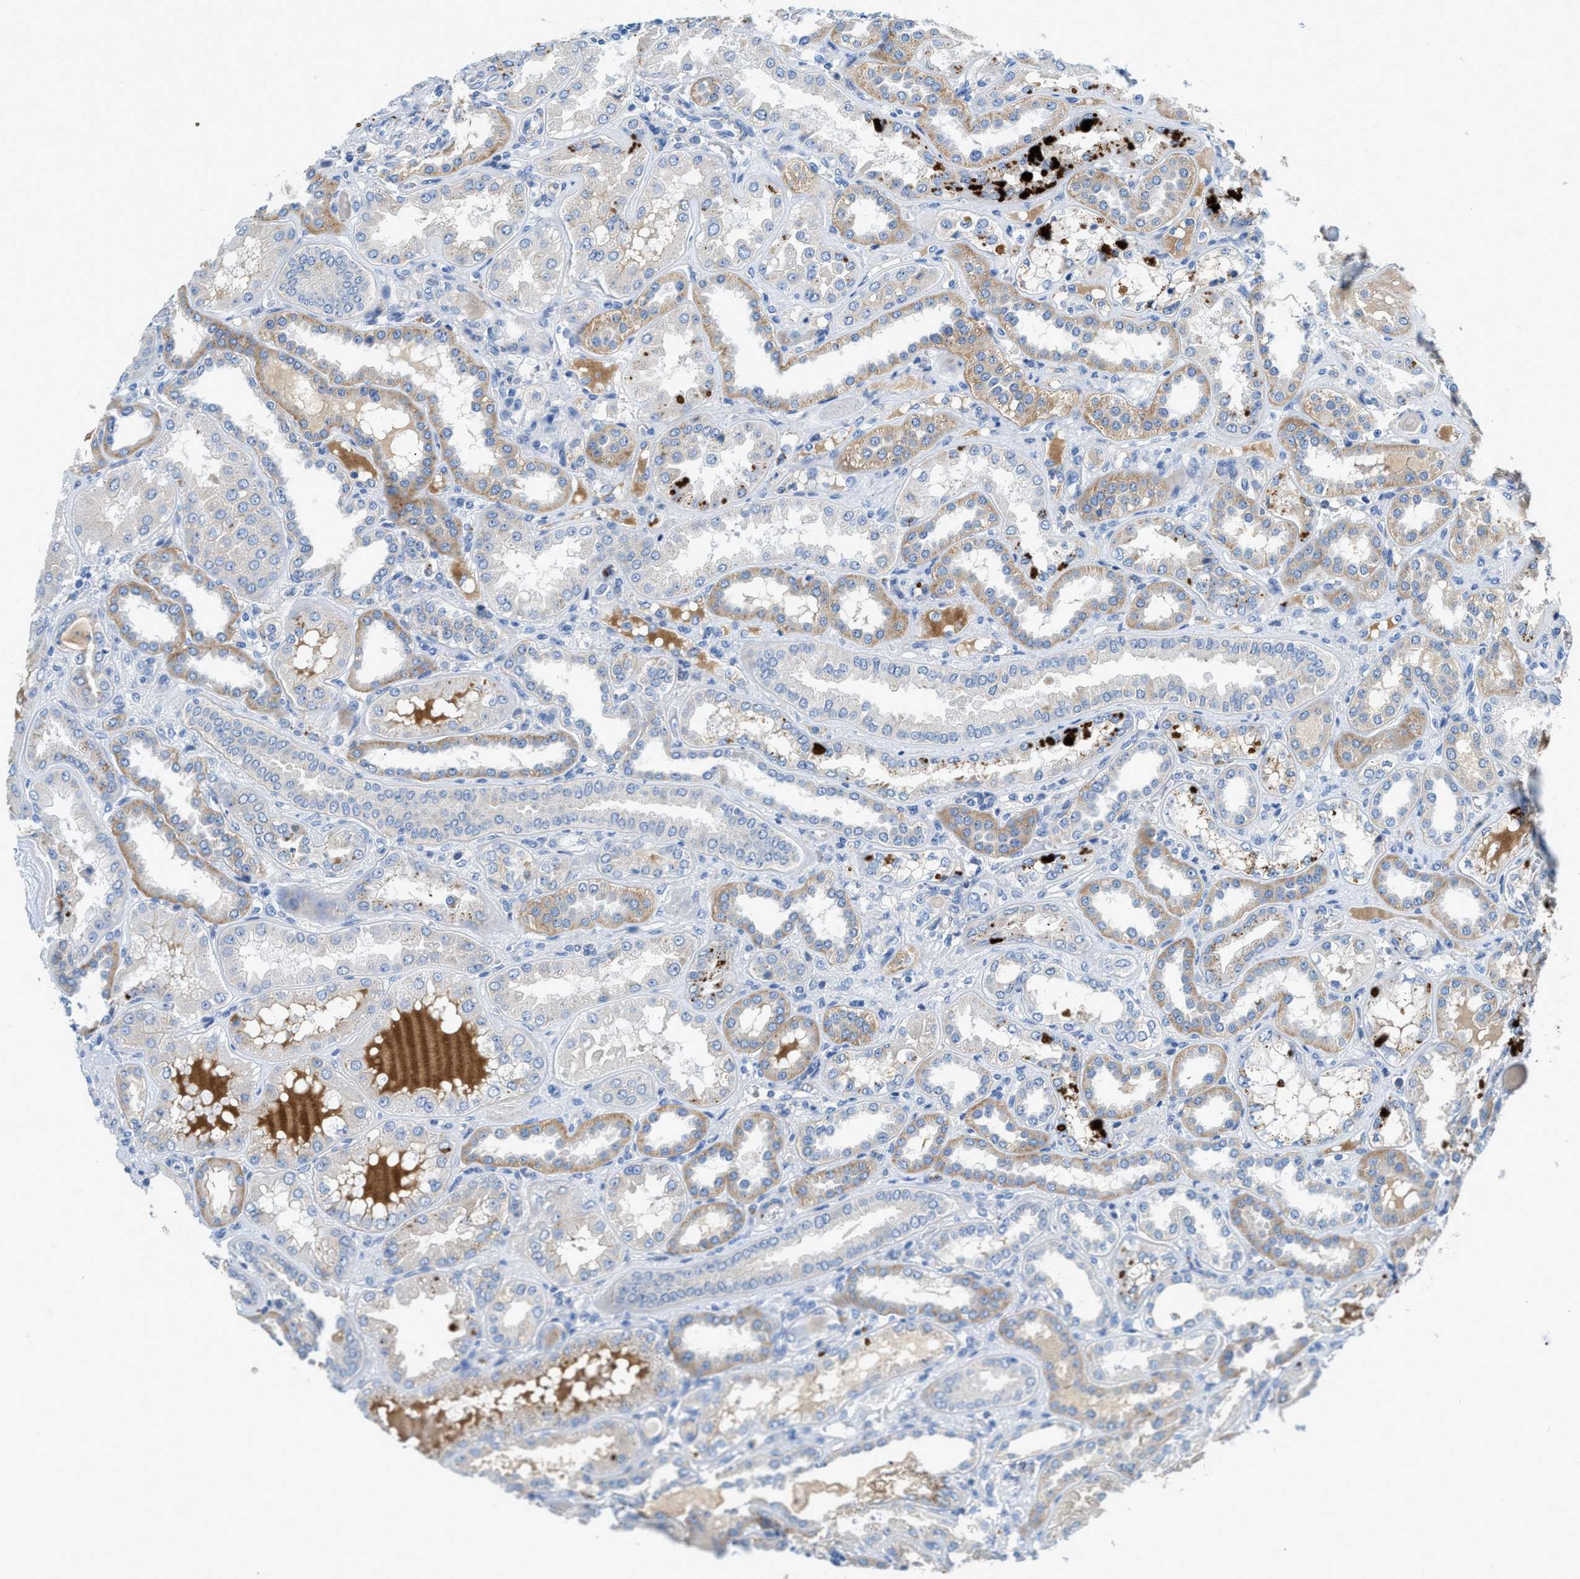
{"staining": {"intensity": "negative", "quantity": "none", "location": "none"}, "tissue": "kidney", "cell_type": "Cells in glomeruli", "image_type": "normal", "snomed": [{"axis": "morphology", "description": "Normal tissue, NOS"}, {"axis": "topography", "description": "Kidney"}], "caption": "This photomicrograph is of unremarkable kidney stained with immunohistochemistry to label a protein in brown with the nuclei are counter-stained blue. There is no positivity in cells in glomeruli. (DAB (3,3'-diaminobenzidine) immunohistochemistry (IHC) with hematoxylin counter stain).", "gene": "TSPAN3", "patient": {"sex": "female", "age": 56}}